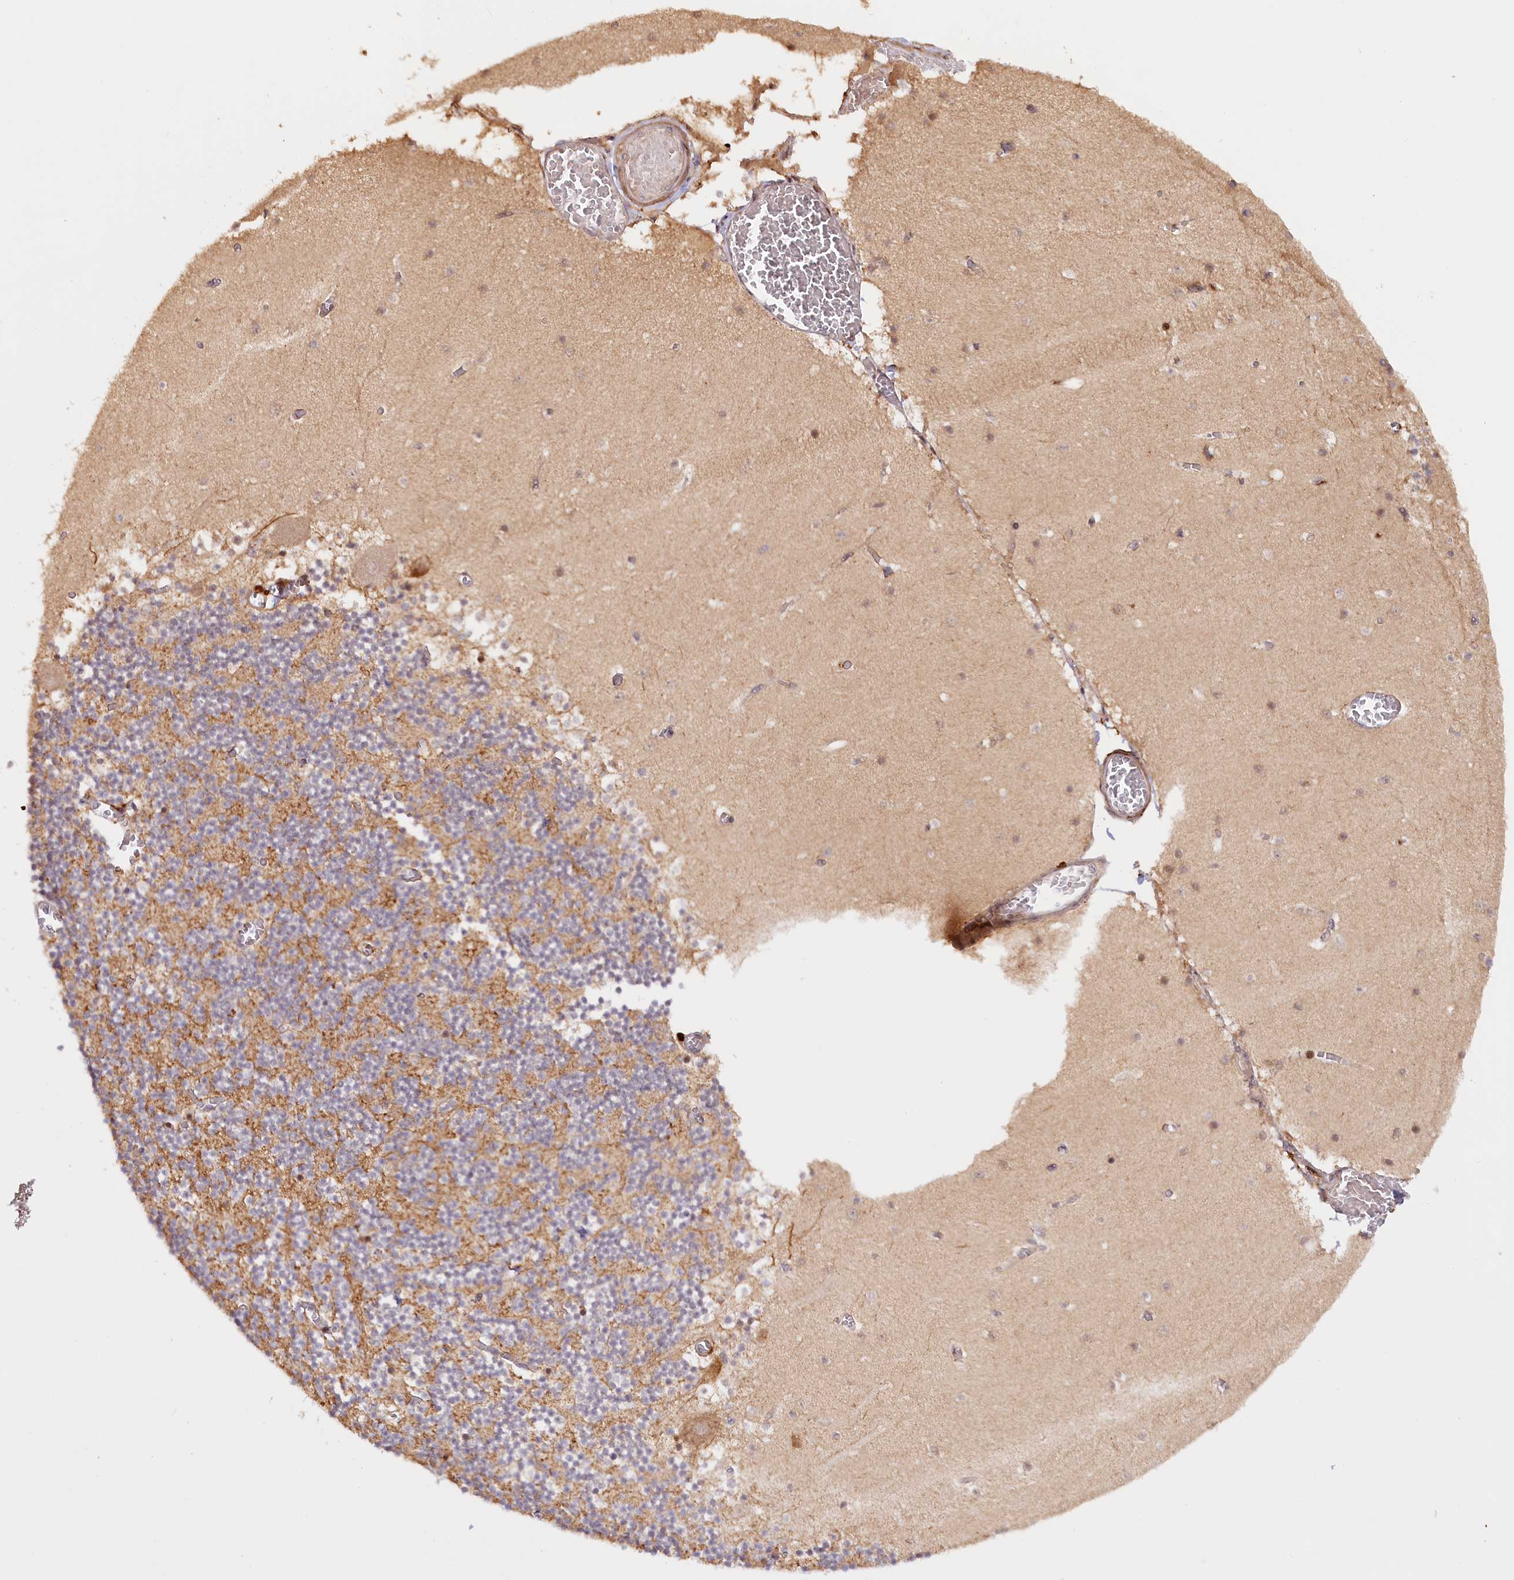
{"staining": {"intensity": "moderate", "quantity": "25%-75%", "location": "cytoplasmic/membranous"}, "tissue": "cerebellum", "cell_type": "Cells in granular layer", "image_type": "normal", "snomed": [{"axis": "morphology", "description": "Normal tissue, NOS"}, {"axis": "topography", "description": "Cerebellum"}], "caption": "A micrograph of cerebellum stained for a protein demonstrates moderate cytoplasmic/membranous brown staining in cells in granular layer. The staining is performed using DAB brown chromogen to label protein expression. The nuclei are counter-stained blue using hematoxylin.", "gene": "RRAD", "patient": {"sex": "female", "age": 28}}